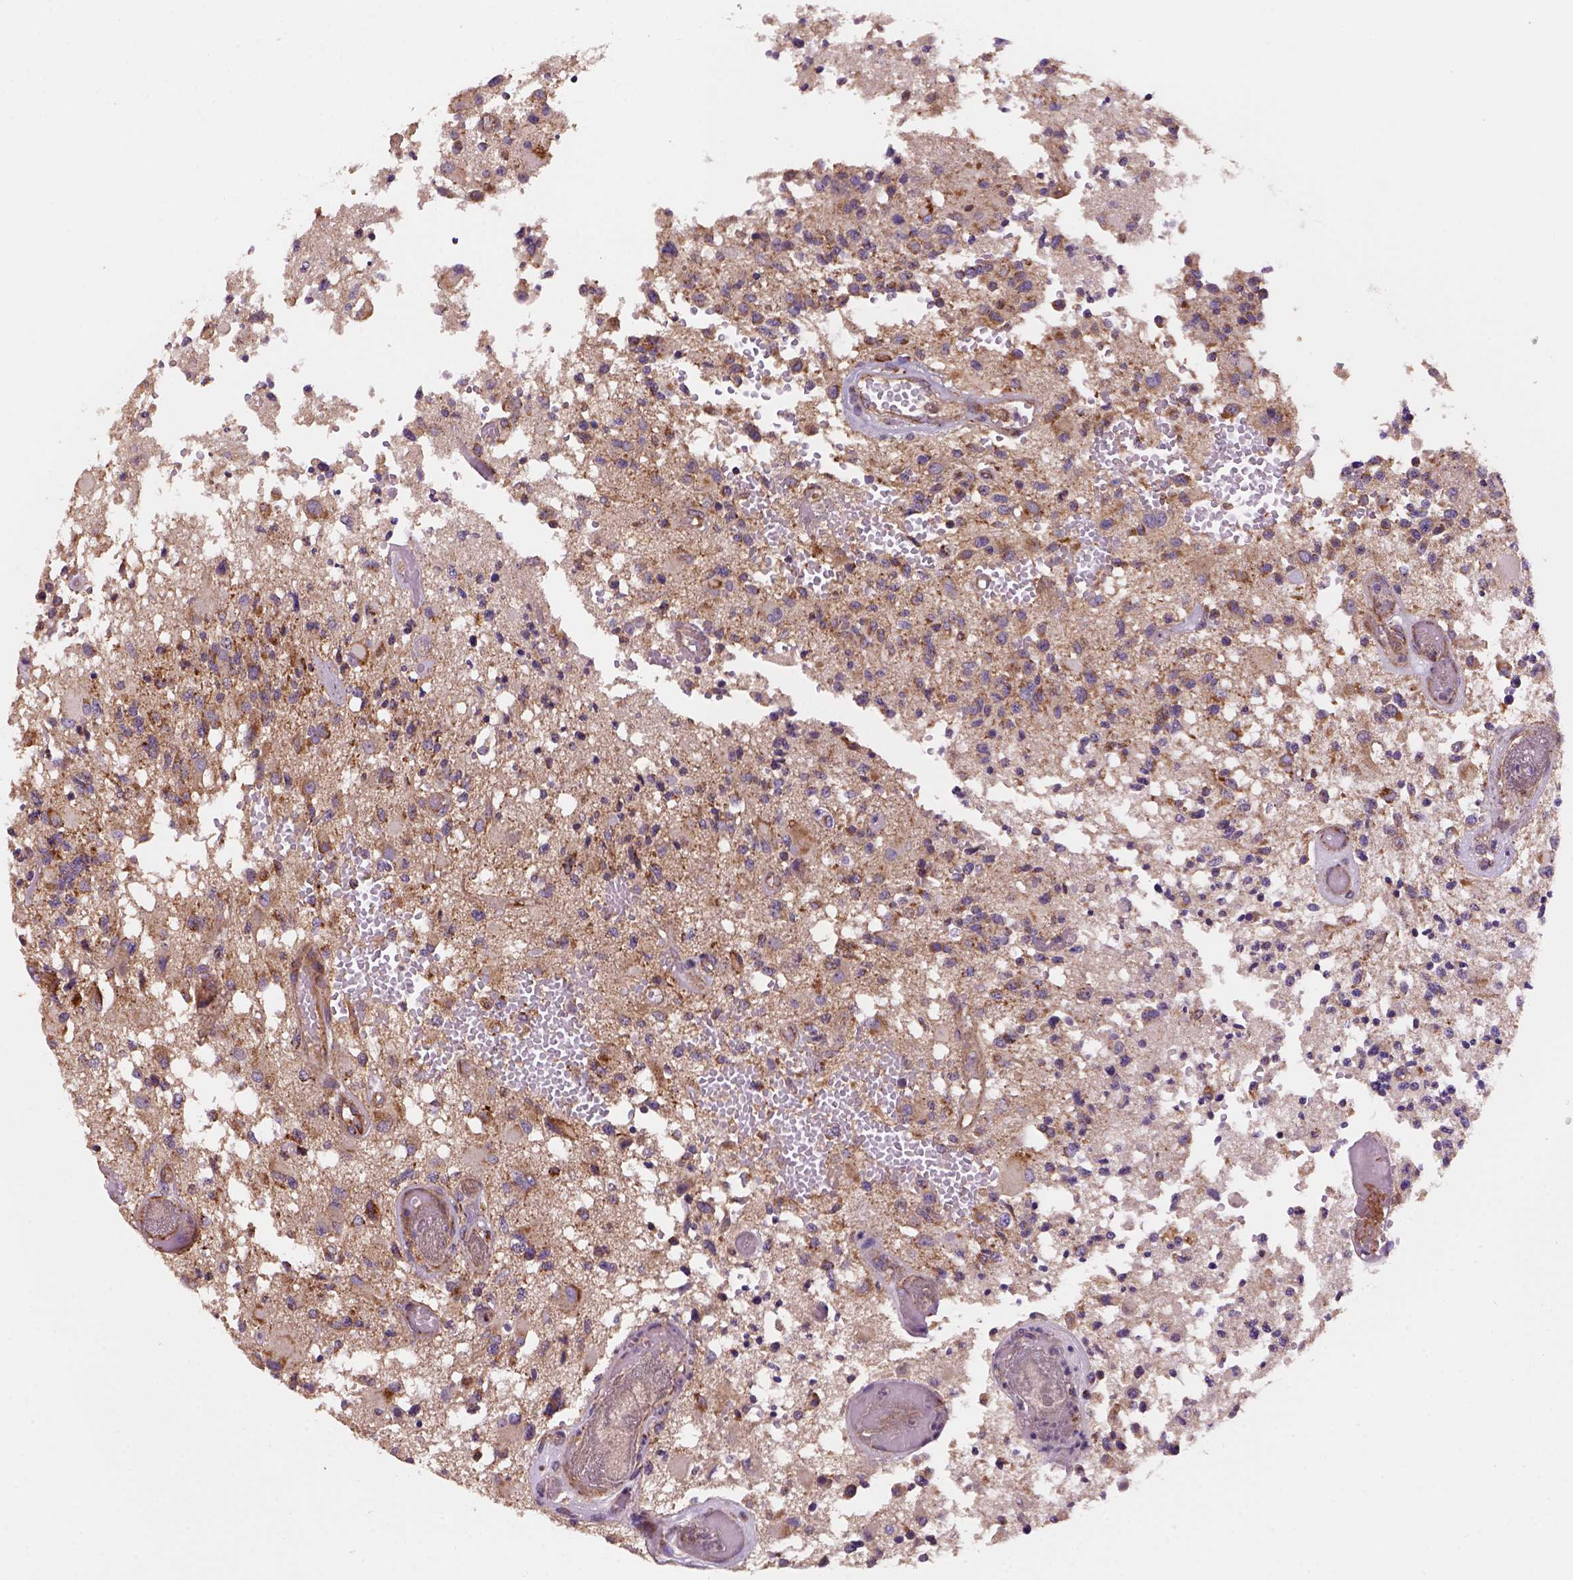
{"staining": {"intensity": "moderate", "quantity": "25%-75%", "location": "cytoplasmic/membranous"}, "tissue": "glioma", "cell_type": "Tumor cells", "image_type": "cancer", "snomed": [{"axis": "morphology", "description": "Glioma, malignant, High grade"}, {"axis": "topography", "description": "Brain"}], "caption": "Brown immunohistochemical staining in human glioma demonstrates moderate cytoplasmic/membranous expression in about 25%-75% of tumor cells.", "gene": "WARS2", "patient": {"sex": "female", "age": 63}}